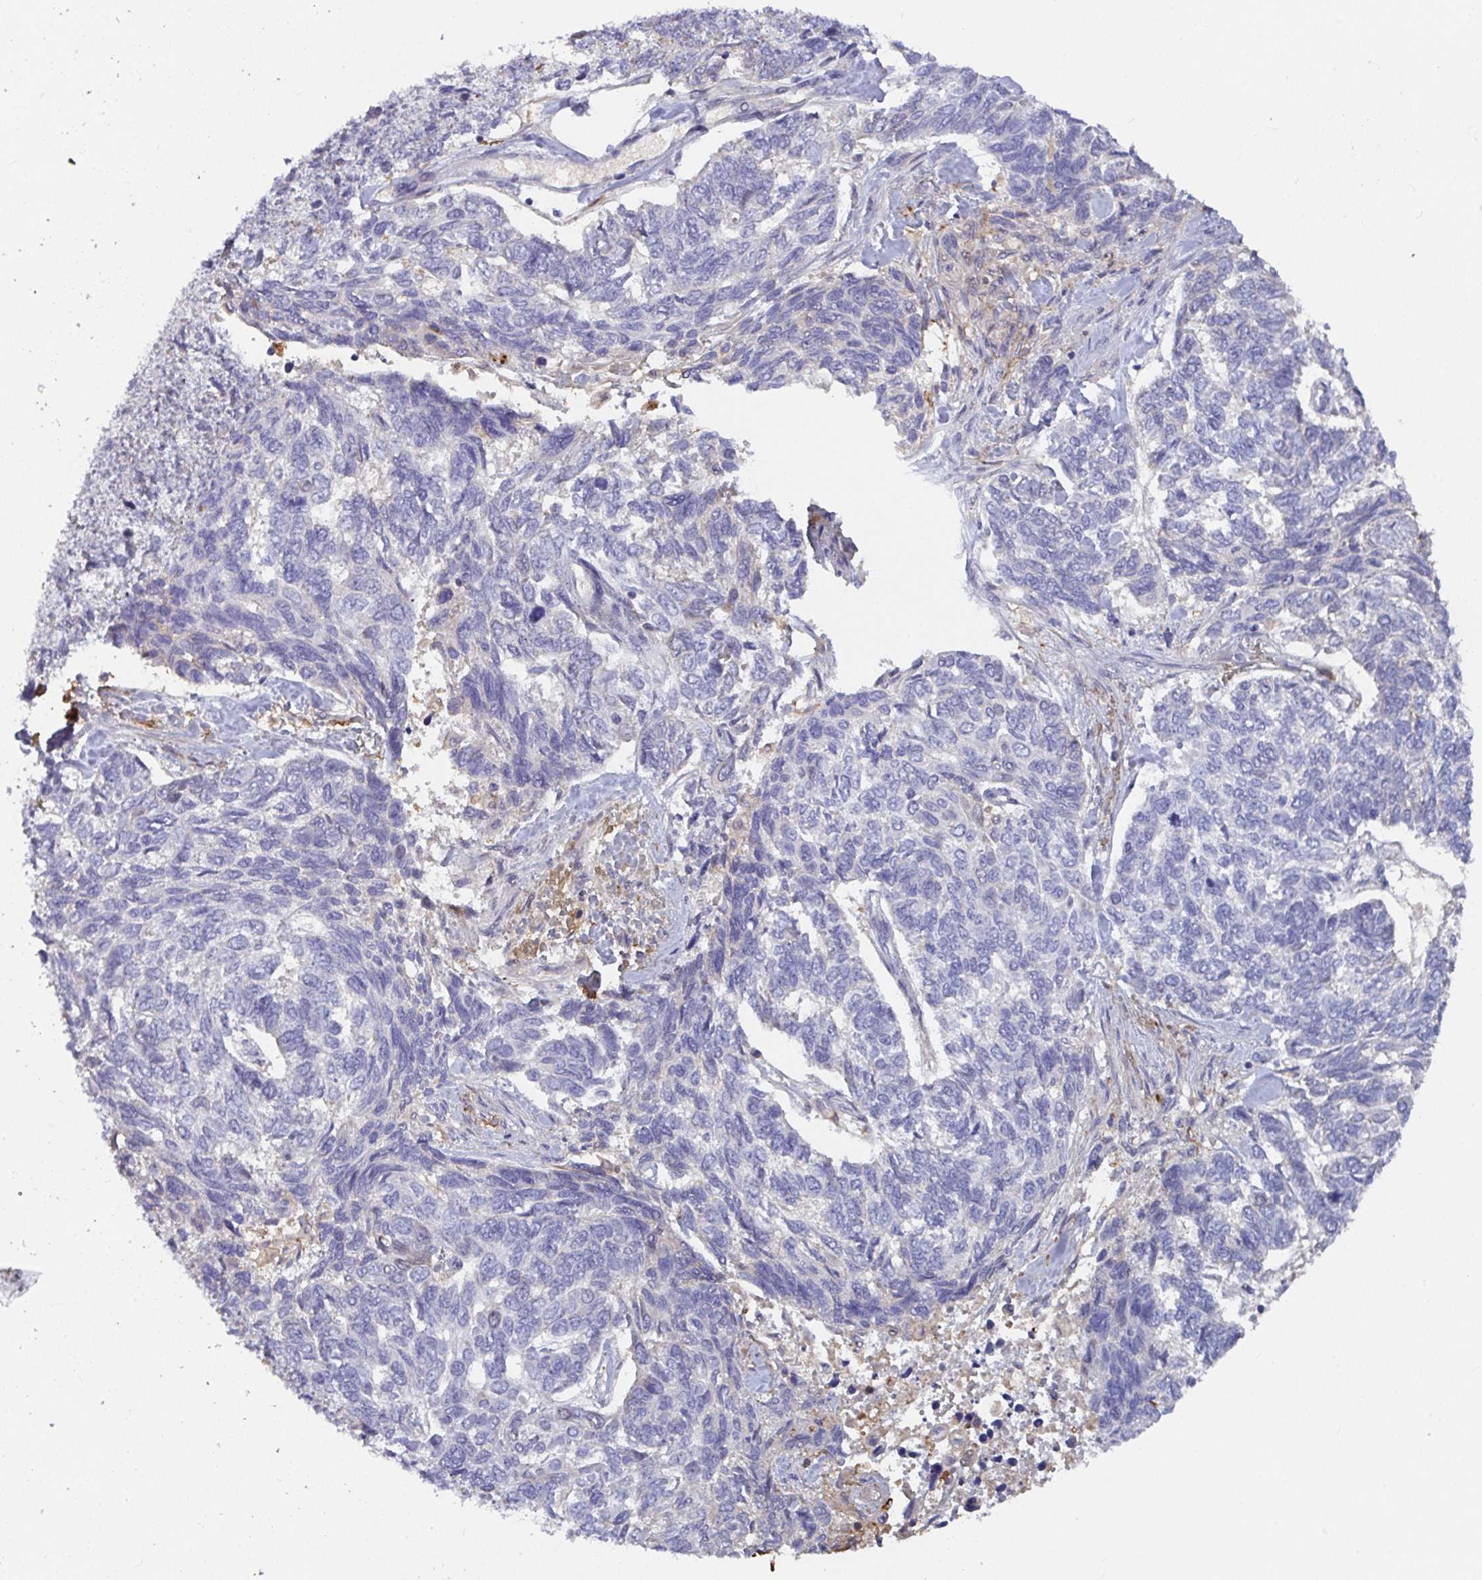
{"staining": {"intensity": "negative", "quantity": "none", "location": "none"}, "tissue": "skin cancer", "cell_type": "Tumor cells", "image_type": "cancer", "snomed": [{"axis": "morphology", "description": "Basal cell carcinoma"}, {"axis": "topography", "description": "Skin"}], "caption": "There is no significant staining in tumor cells of skin cancer.", "gene": "ANO5", "patient": {"sex": "female", "age": 65}}